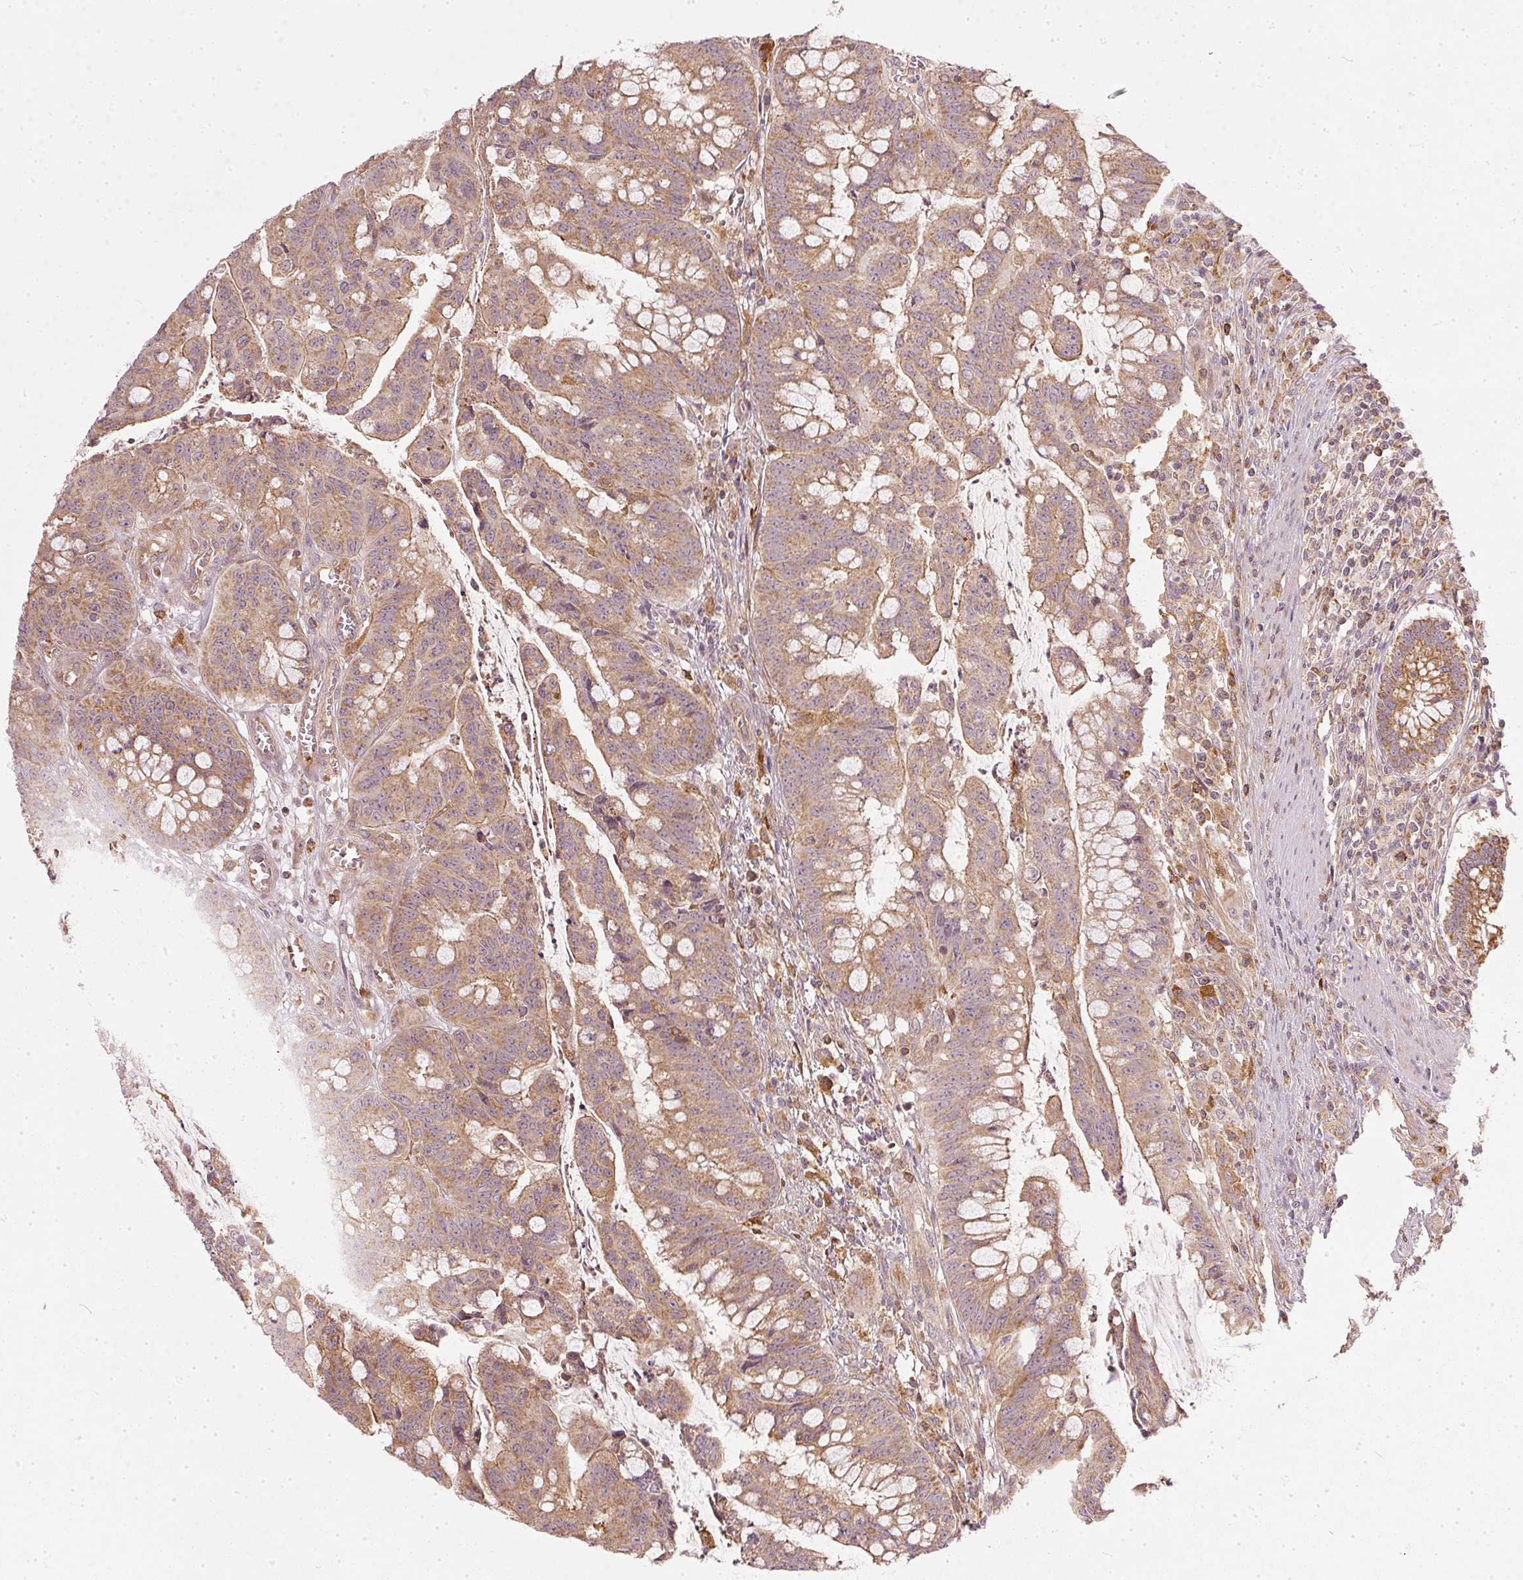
{"staining": {"intensity": "weak", "quantity": ">75%", "location": "cytoplasmic/membranous"}, "tissue": "colorectal cancer", "cell_type": "Tumor cells", "image_type": "cancer", "snomed": [{"axis": "morphology", "description": "Adenocarcinoma, NOS"}, {"axis": "topography", "description": "Colon"}], "caption": "A brown stain labels weak cytoplasmic/membranous expression of a protein in human adenocarcinoma (colorectal) tumor cells.", "gene": "NADK2", "patient": {"sex": "male", "age": 62}}